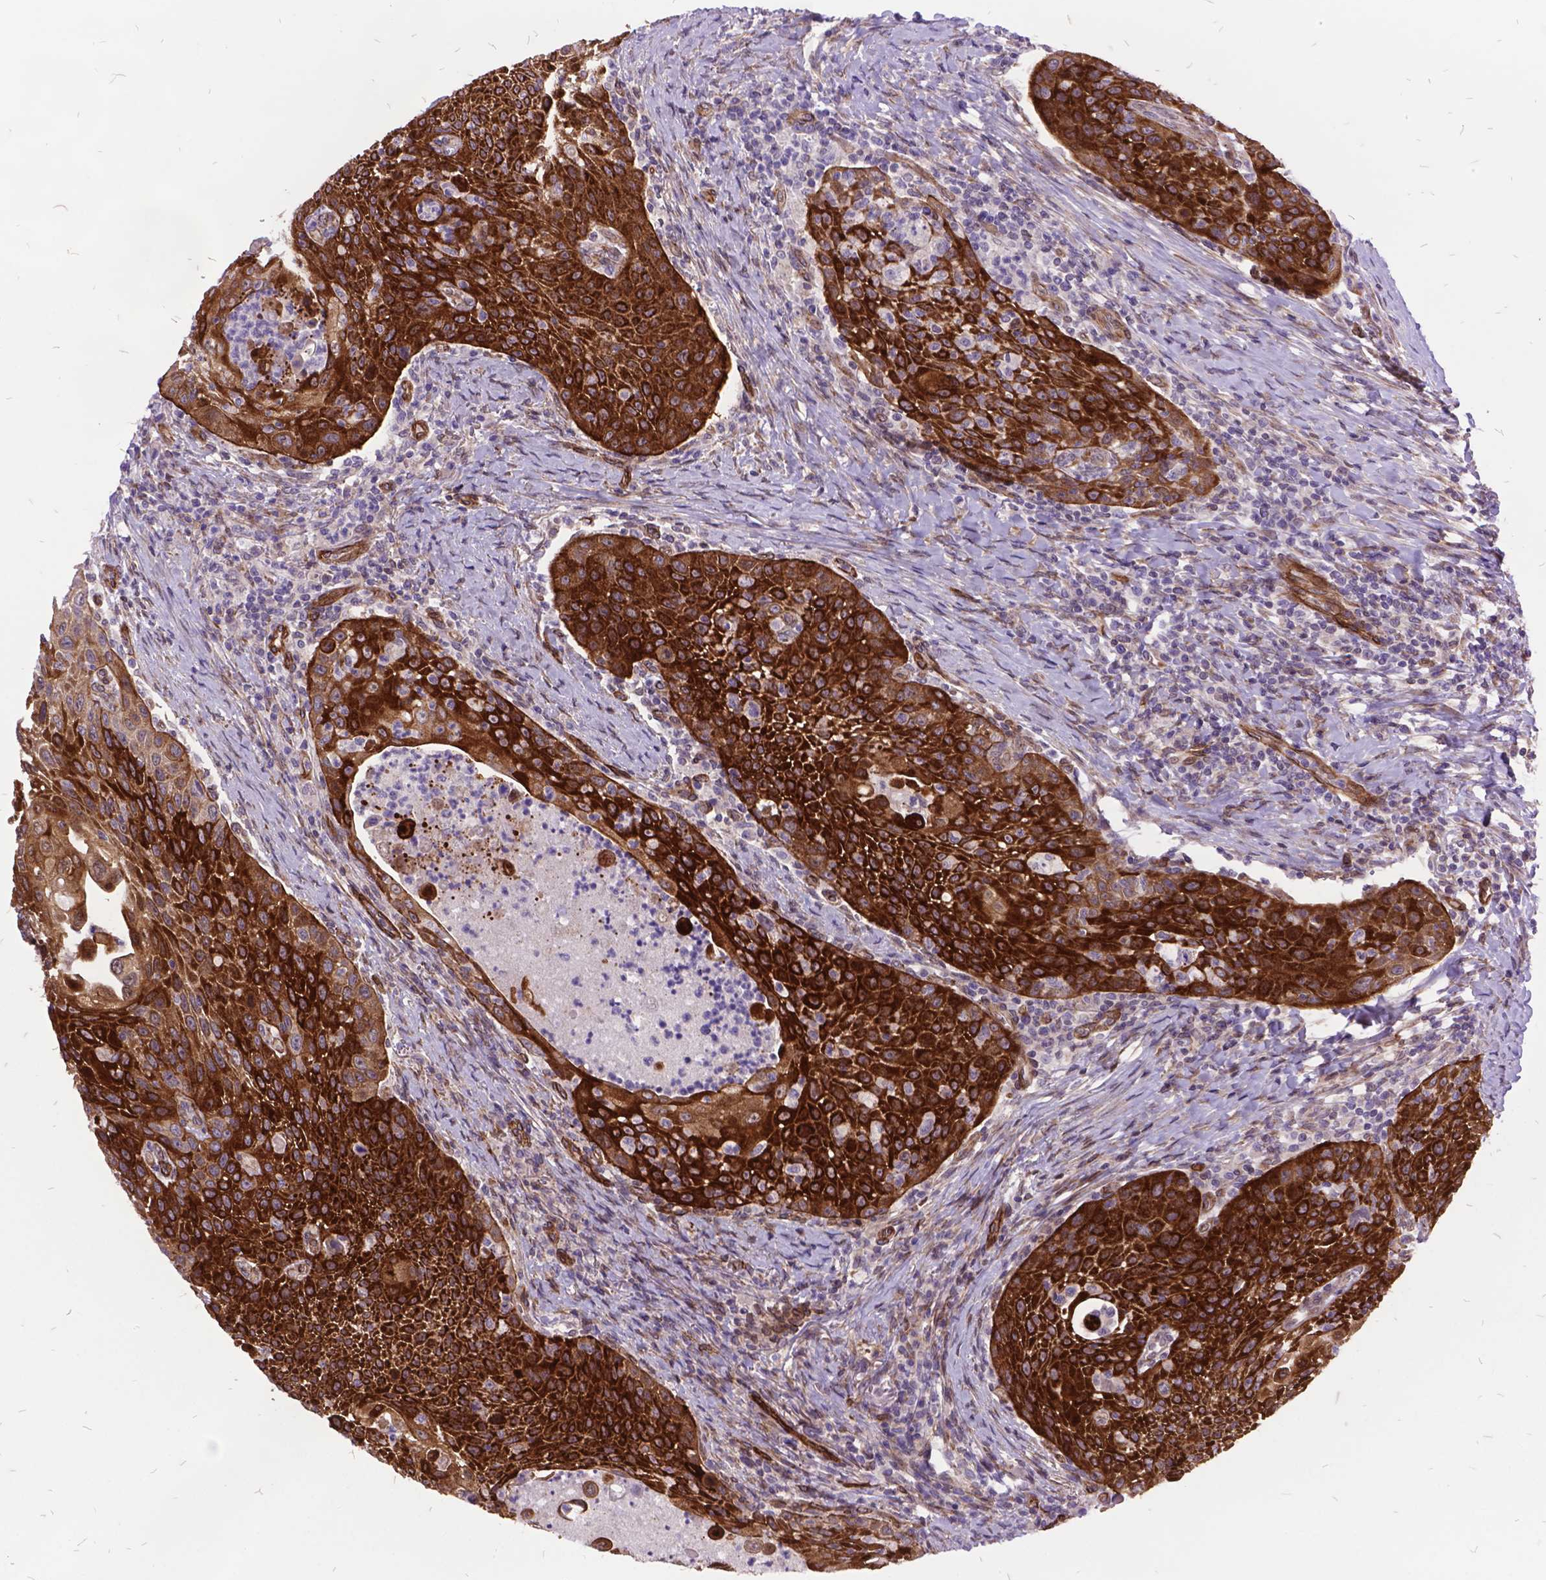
{"staining": {"intensity": "moderate", "quantity": ">75%", "location": "cytoplasmic/membranous"}, "tissue": "head and neck cancer", "cell_type": "Tumor cells", "image_type": "cancer", "snomed": [{"axis": "morphology", "description": "Squamous cell carcinoma, NOS"}, {"axis": "topography", "description": "Head-Neck"}], "caption": "Moderate cytoplasmic/membranous expression for a protein is present in about >75% of tumor cells of head and neck cancer using IHC.", "gene": "GRB7", "patient": {"sex": "male", "age": 69}}